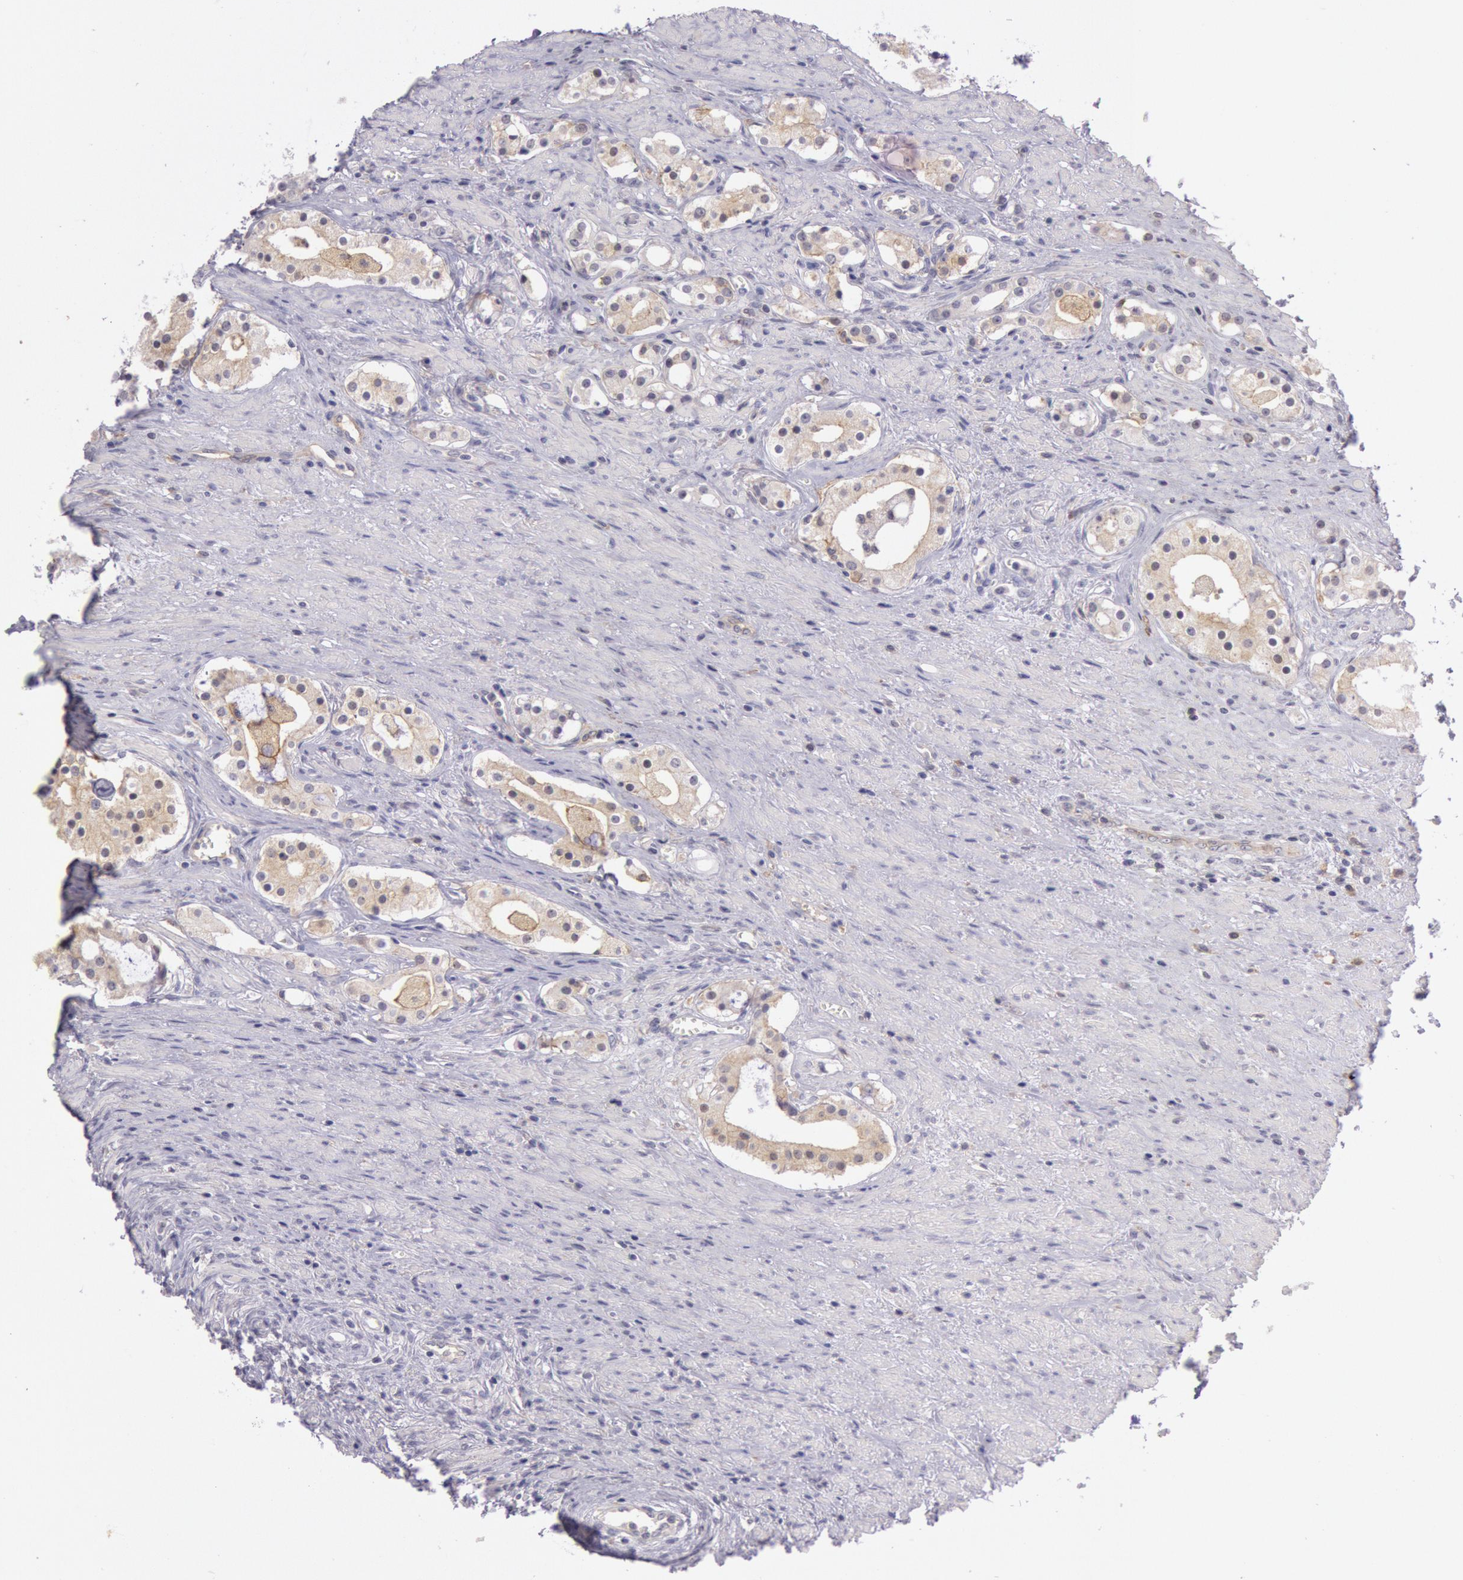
{"staining": {"intensity": "weak", "quantity": ">75%", "location": "cytoplasmic/membranous"}, "tissue": "prostate cancer", "cell_type": "Tumor cells", "image_type": "cancer", "snomed": [{"axis": "morphology", "description": "Adenocarcinoma, Medium grade"}, {"axis": "topography", "description": "Prostate"}], "caption": "IHC histopathology image of neoplastic tissue: prostate cancer (medium-grade adenocarcinoma) stained using IHC exhibits low levels of weak protein expression localized specifically in the cytoplasmic/membranous of tumor cells, appearing as a cytoplasmic/membranous brown color.", "gene": "MYO5A", "patient": {"sex": "male", "age": 73}}